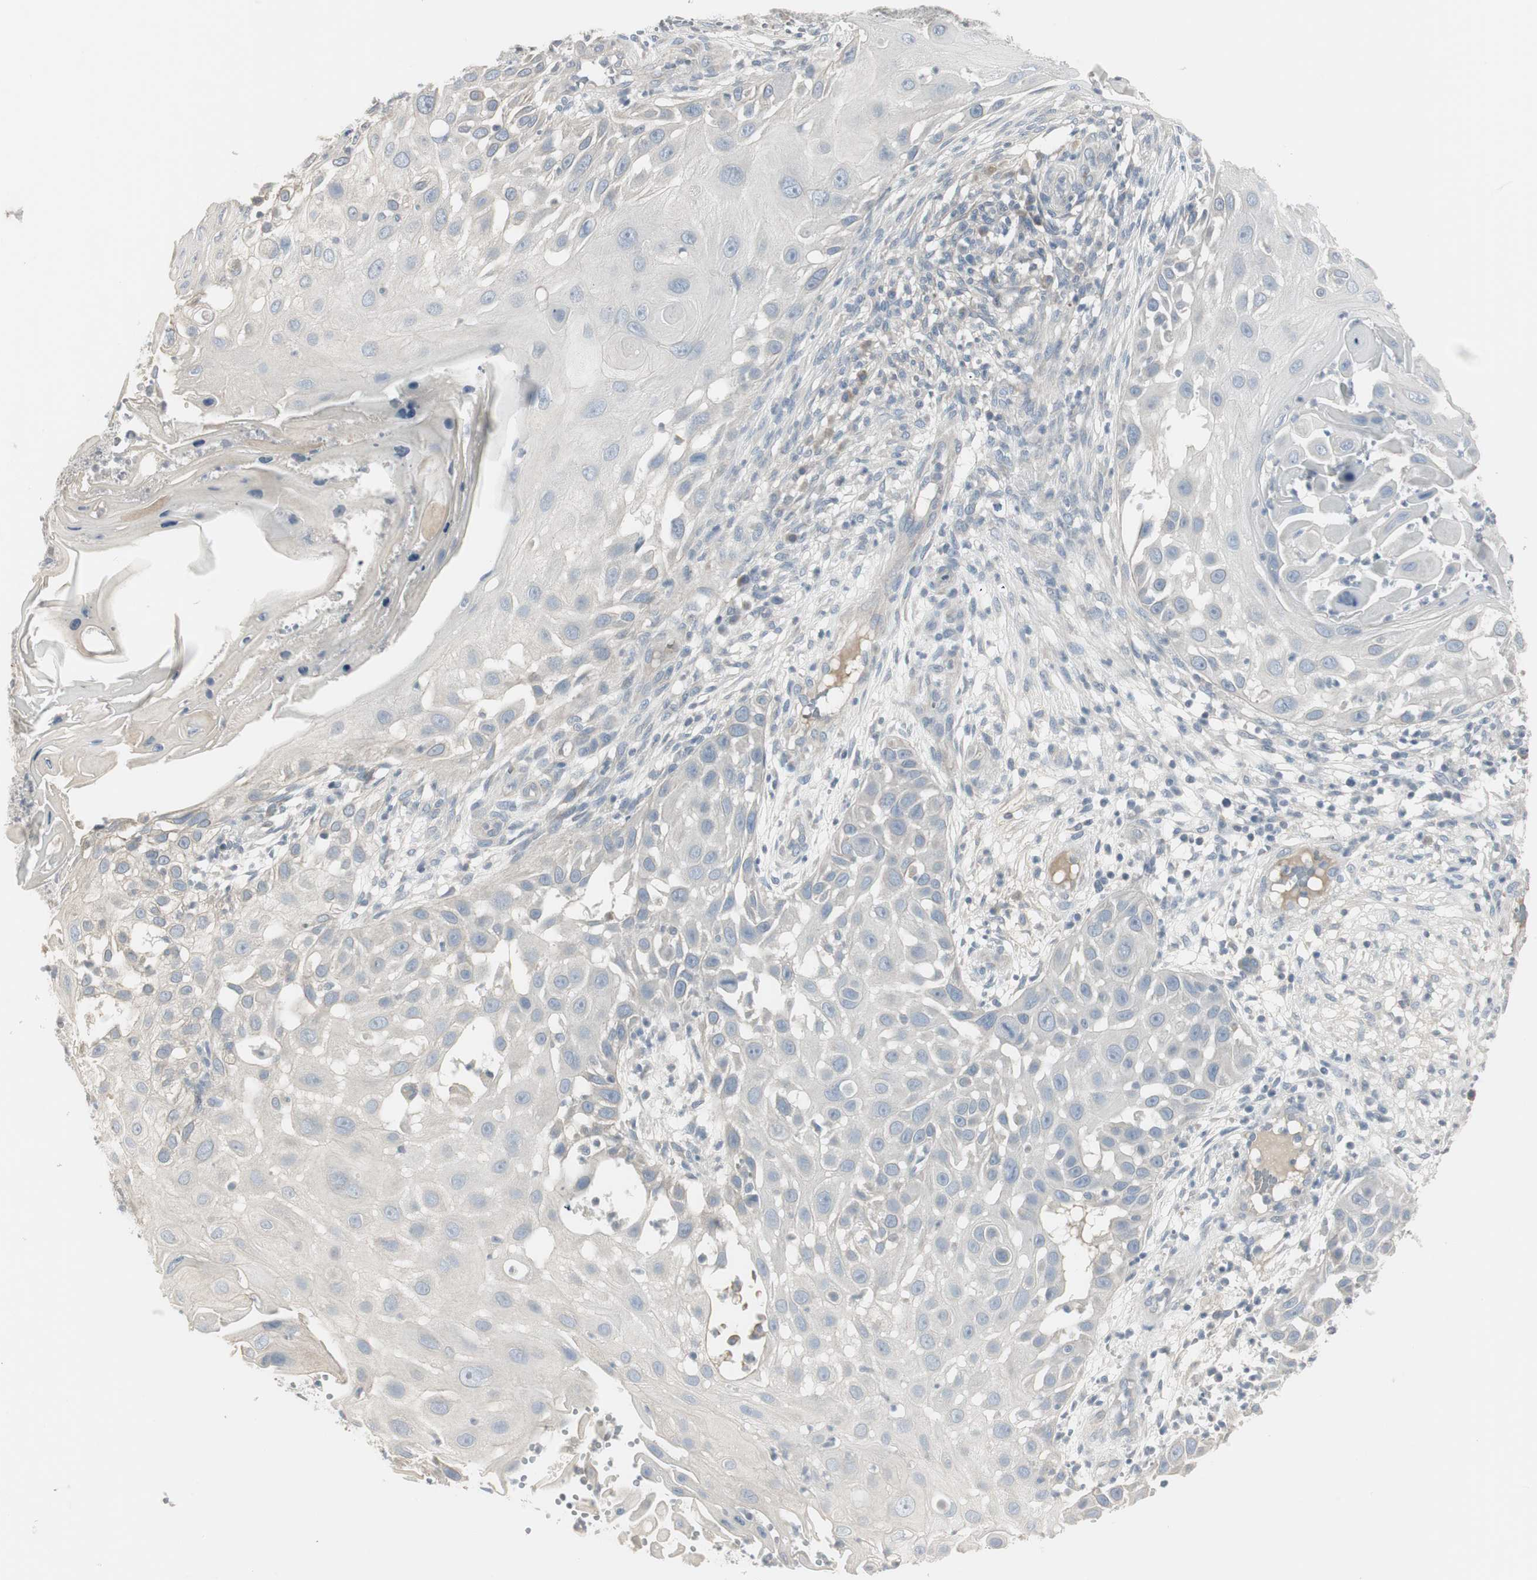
{"staining": {"intensity": "negative", "quantity": "none", "location": "none"}, "tissue": "skin cancer", "cell_type": "Tumor cells", "image_type": "cancer", "snomed": [{"axis": "morphology", "description": "Squamous cell carcinoma, NOS"}, {"axis": "topography", "description": "Skin"}], "caption": "Immunohistochemistry (IHC) micrograph of neoplastic tissue: human skin squamous cell carcinoma stained with DAB (3,3'-diaminobenzidine) displays no significant protein expression in tumor cells.", "gene": "DMPK", "patient": {"sex": "female", "age": 44}}